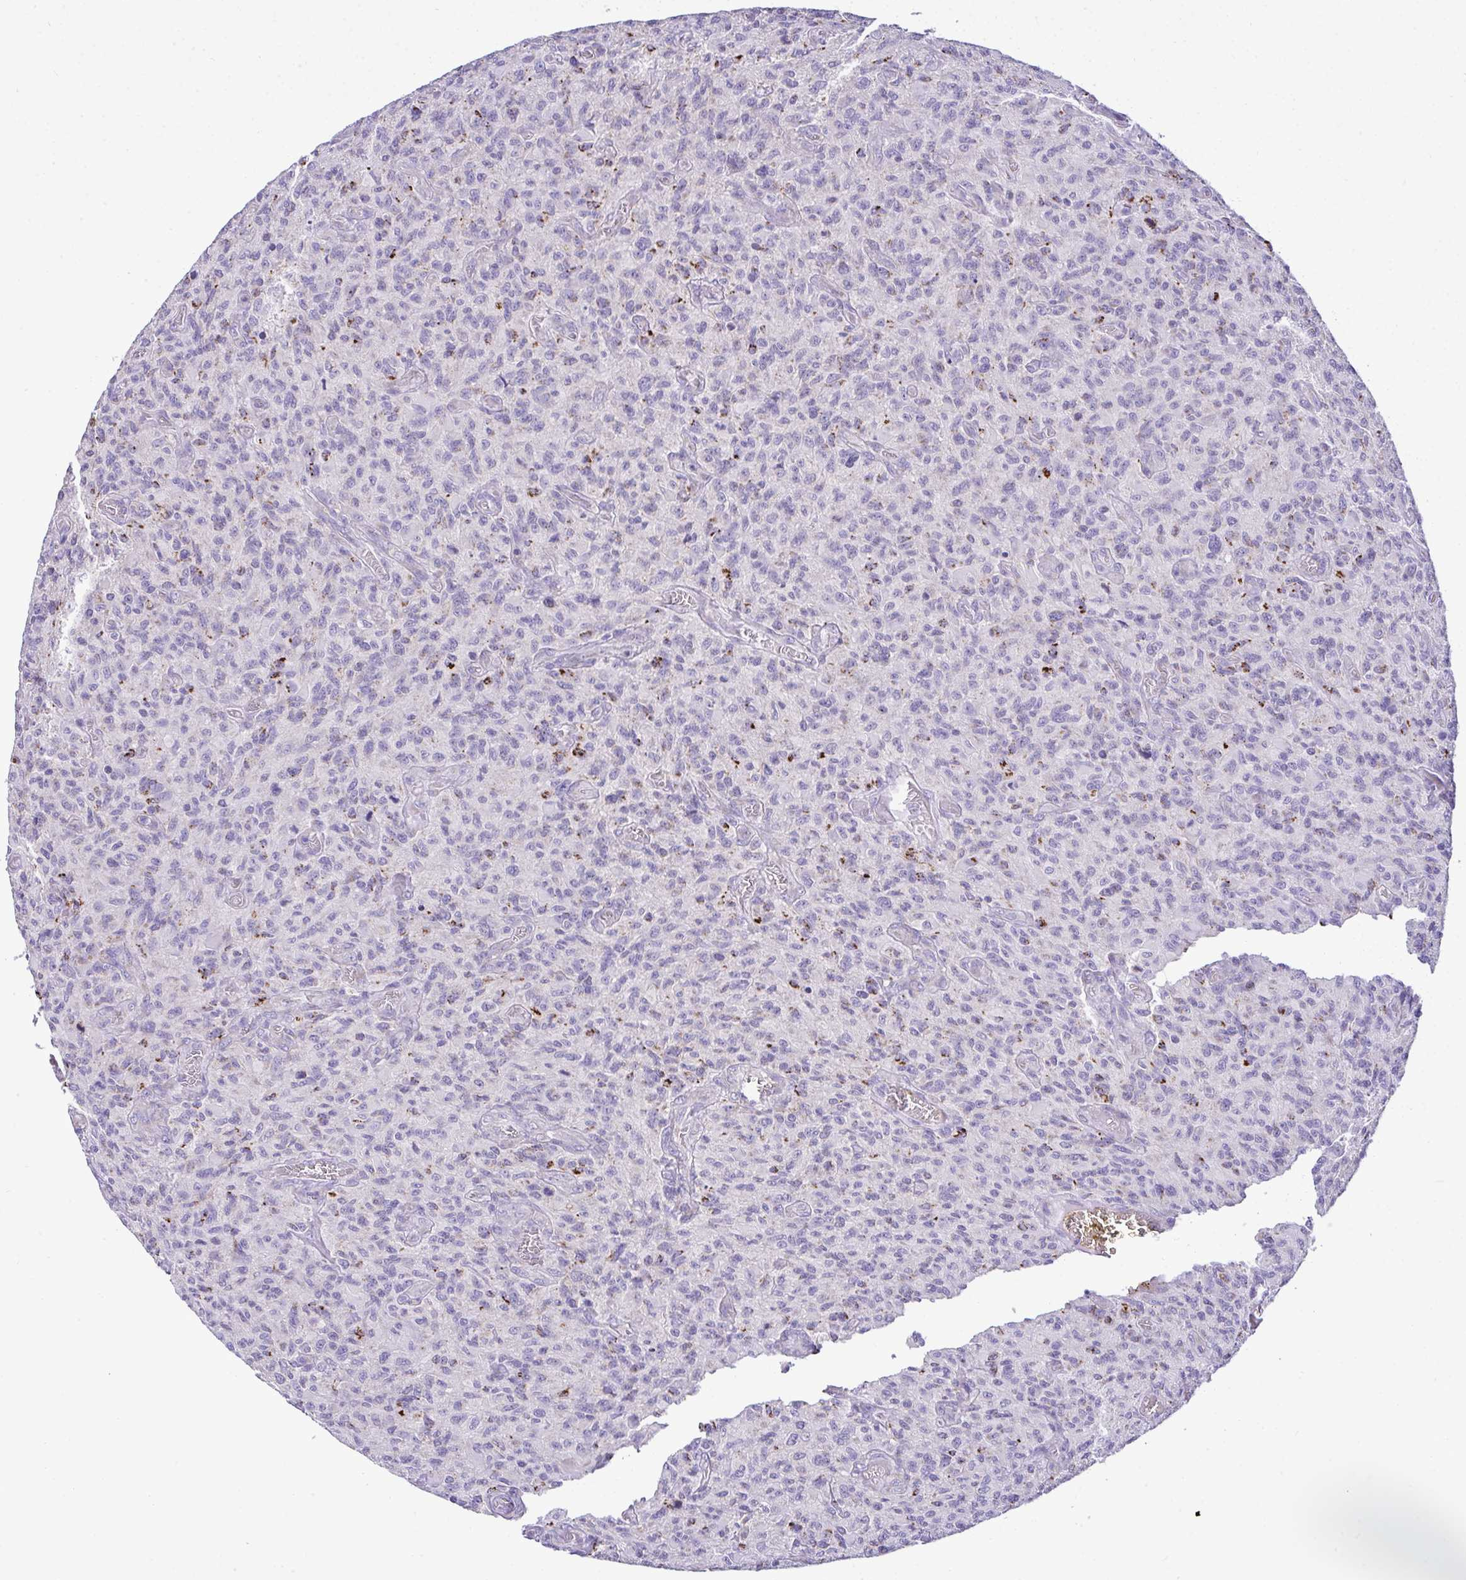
{"staining": {"intensity": "moderate", "quantity": "<25%", "location": "cytoplasmic/membranous"}, "tissue": "glioma", "cell_type": "Tumor cells", "image_type": "cancer", "snomed": [{"axis": "morphology", "description": "Glioma, malignant, High grade"}, {"axis": "topography", "description": "Brain"}], "caption": "An immunohistochemistry (IHC) image of neoplastic tissue is shown. Protein staining in brown highlights moderate cytoplasmic/membranous positivity in malignant high-grade glioma within tumor cells.", "gene": "ST8SIA2", "patient": {"sex": "male", "age": 61}}